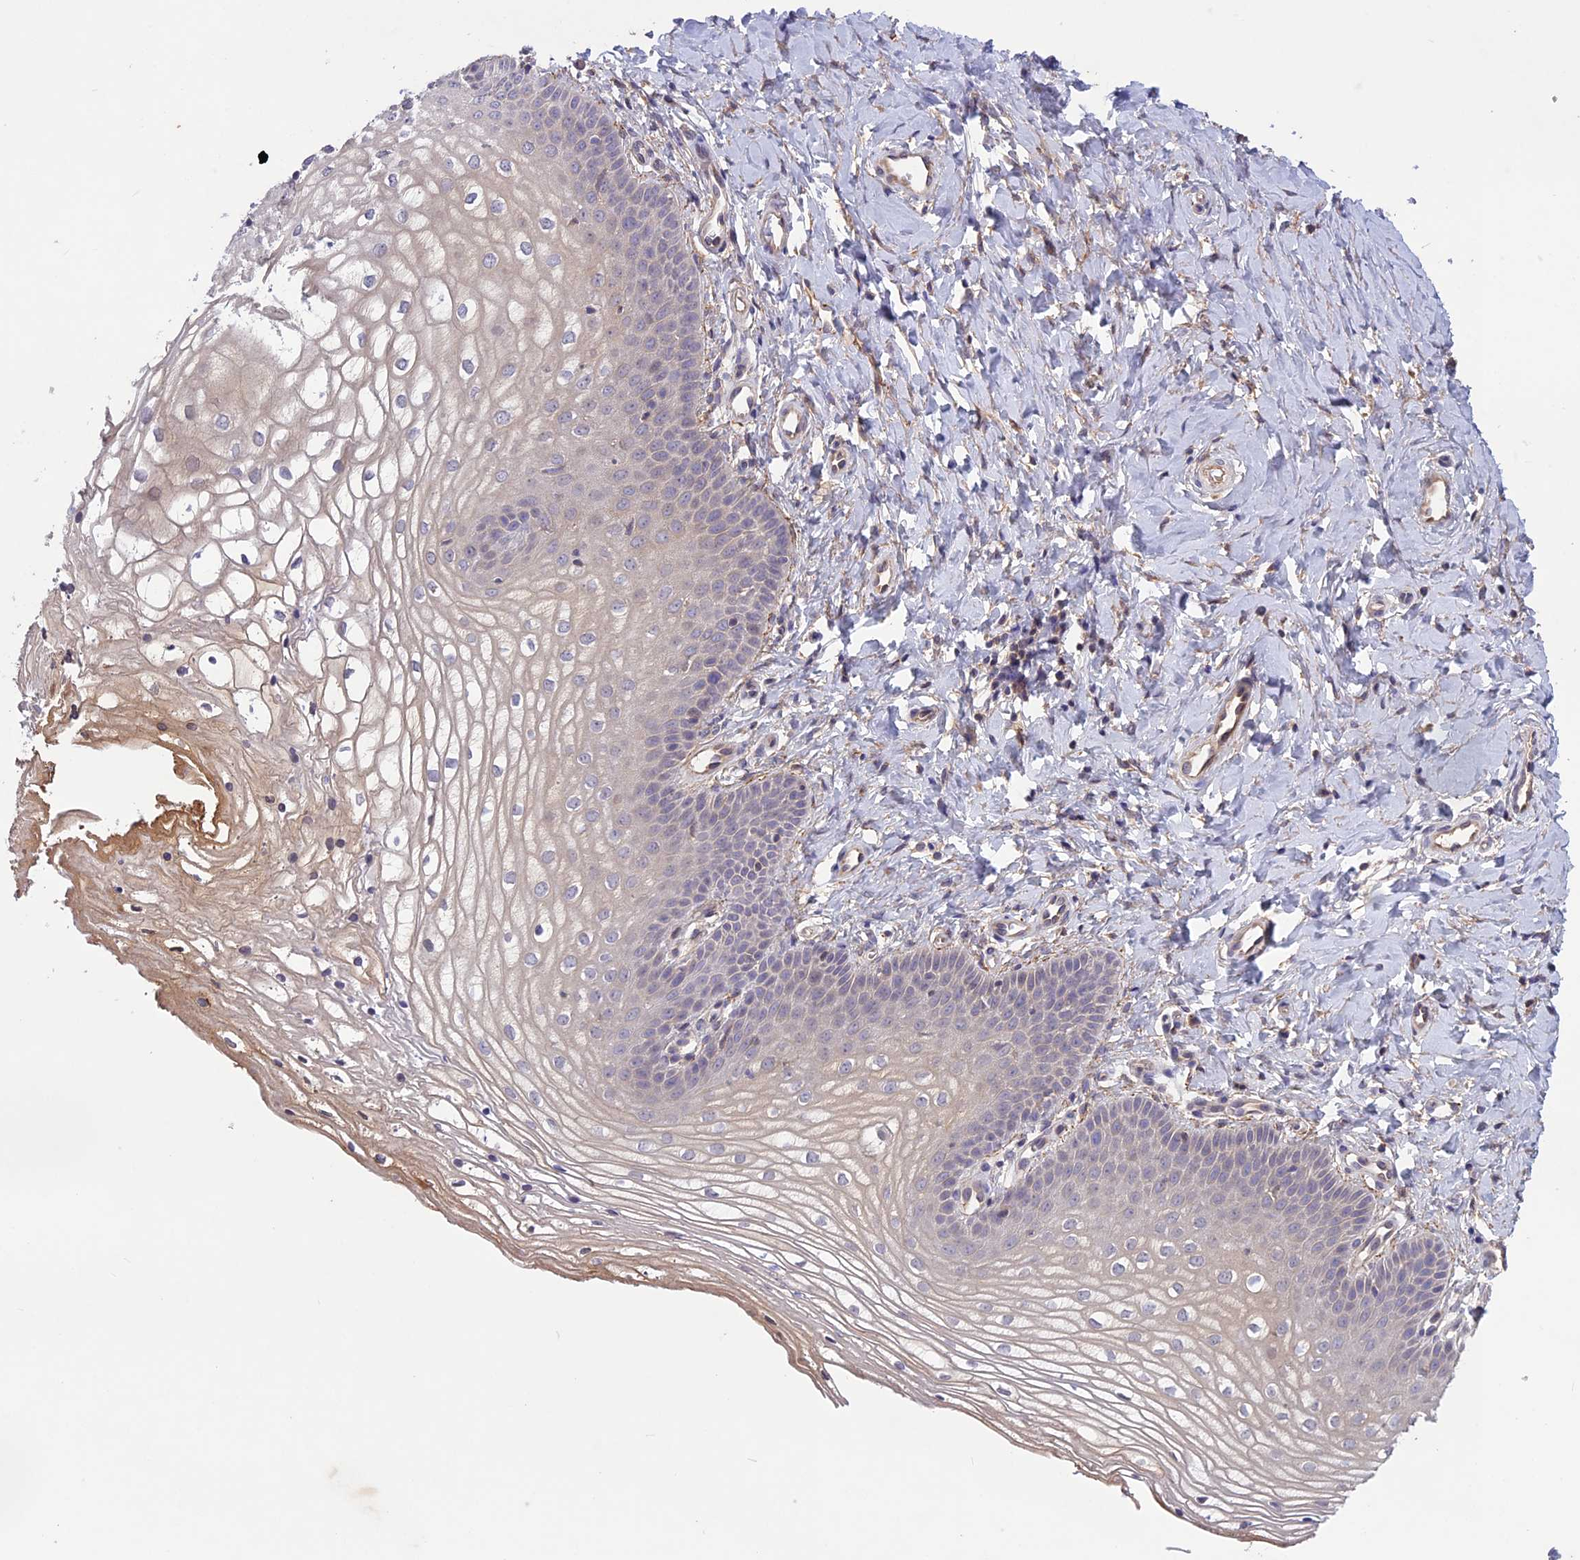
{"staining": {"intensity": "weak", "quantity": "<25%", "location": "cytoplasmic/membranous"}, "tissue": "vagina", "cell_type": "Squamous epithelial cells", "image_type": "normal", "snomed": [{"axis": "morphology", "description": "Normal tissue, NOS"}, {"axis": "topography", "description": "Vagina"}], "caption": "Immunohistochemistry (IHC) micrograph of normal vagina stained for a protein (brown), which displays no expression in squamous epithelial cells.", "gene": "ADO", "patient": {"sex": "female", "age": 68}}